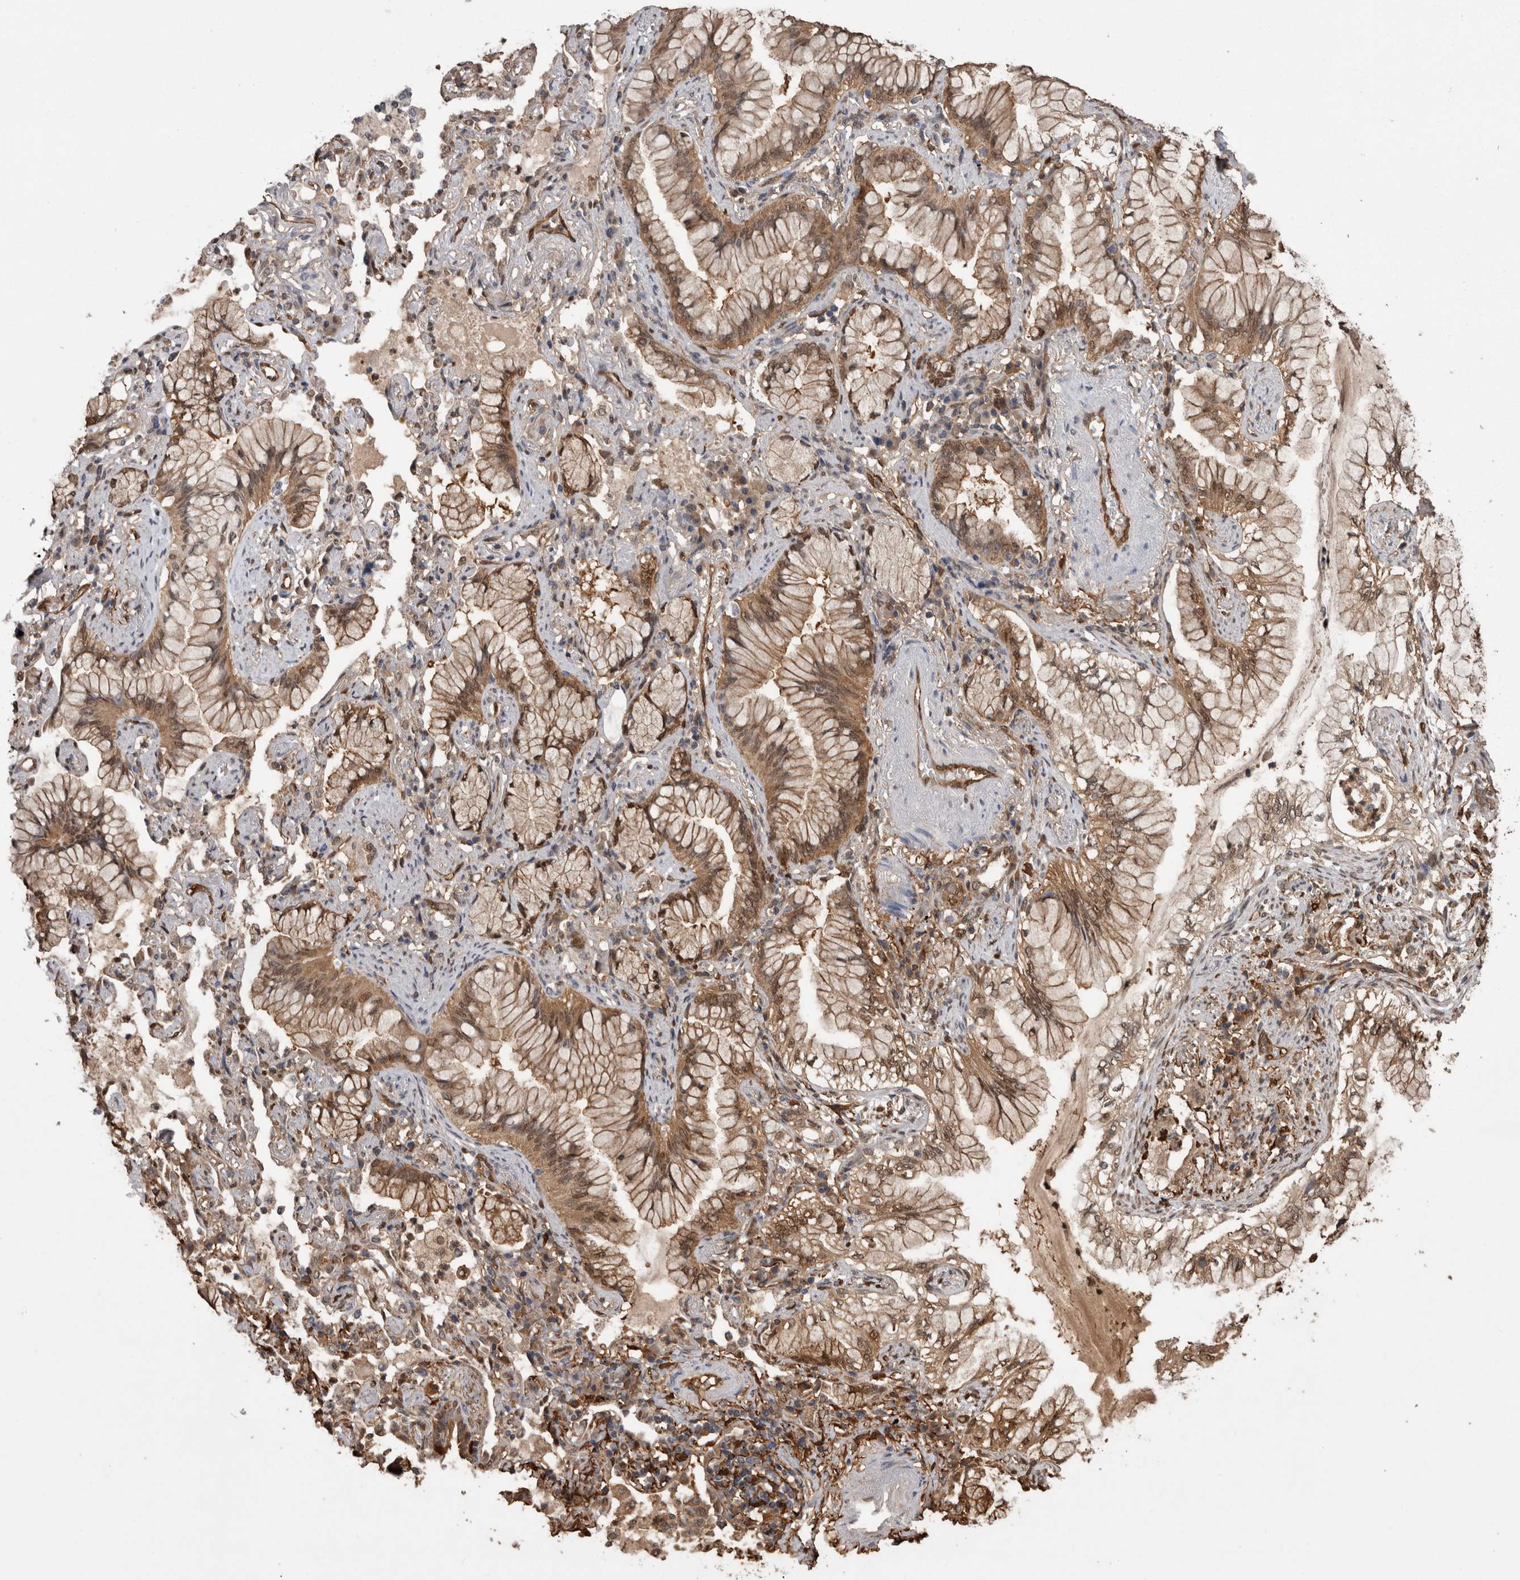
{"staining": {"intensity": "moderate", "quantity": ">75%", "location": "cytoplasmic/membranous,nuclear"}, "tissue": "lung cancer", "cell_type": "Tumor cells", "image_type": "cancer", "snomed": [{"axis": "morphology", "description": "Adenocarcinoma, NOS"}, {"axis": "topography", "description": "Lung"}], "caption": "Tumor cells reveal medium levels of moderate cytoplasmic/membranous and nuclear positivity in about >75% of cells in adenocarcinoma (lung). The staining was performed using DAB (3,3'-diaminobenzidine), with brown indicating positive protein expression. Nuclei are stained blue with hematoxylin.", "gene": "LXN", "patient": {"sex": "female", "age": 70}}